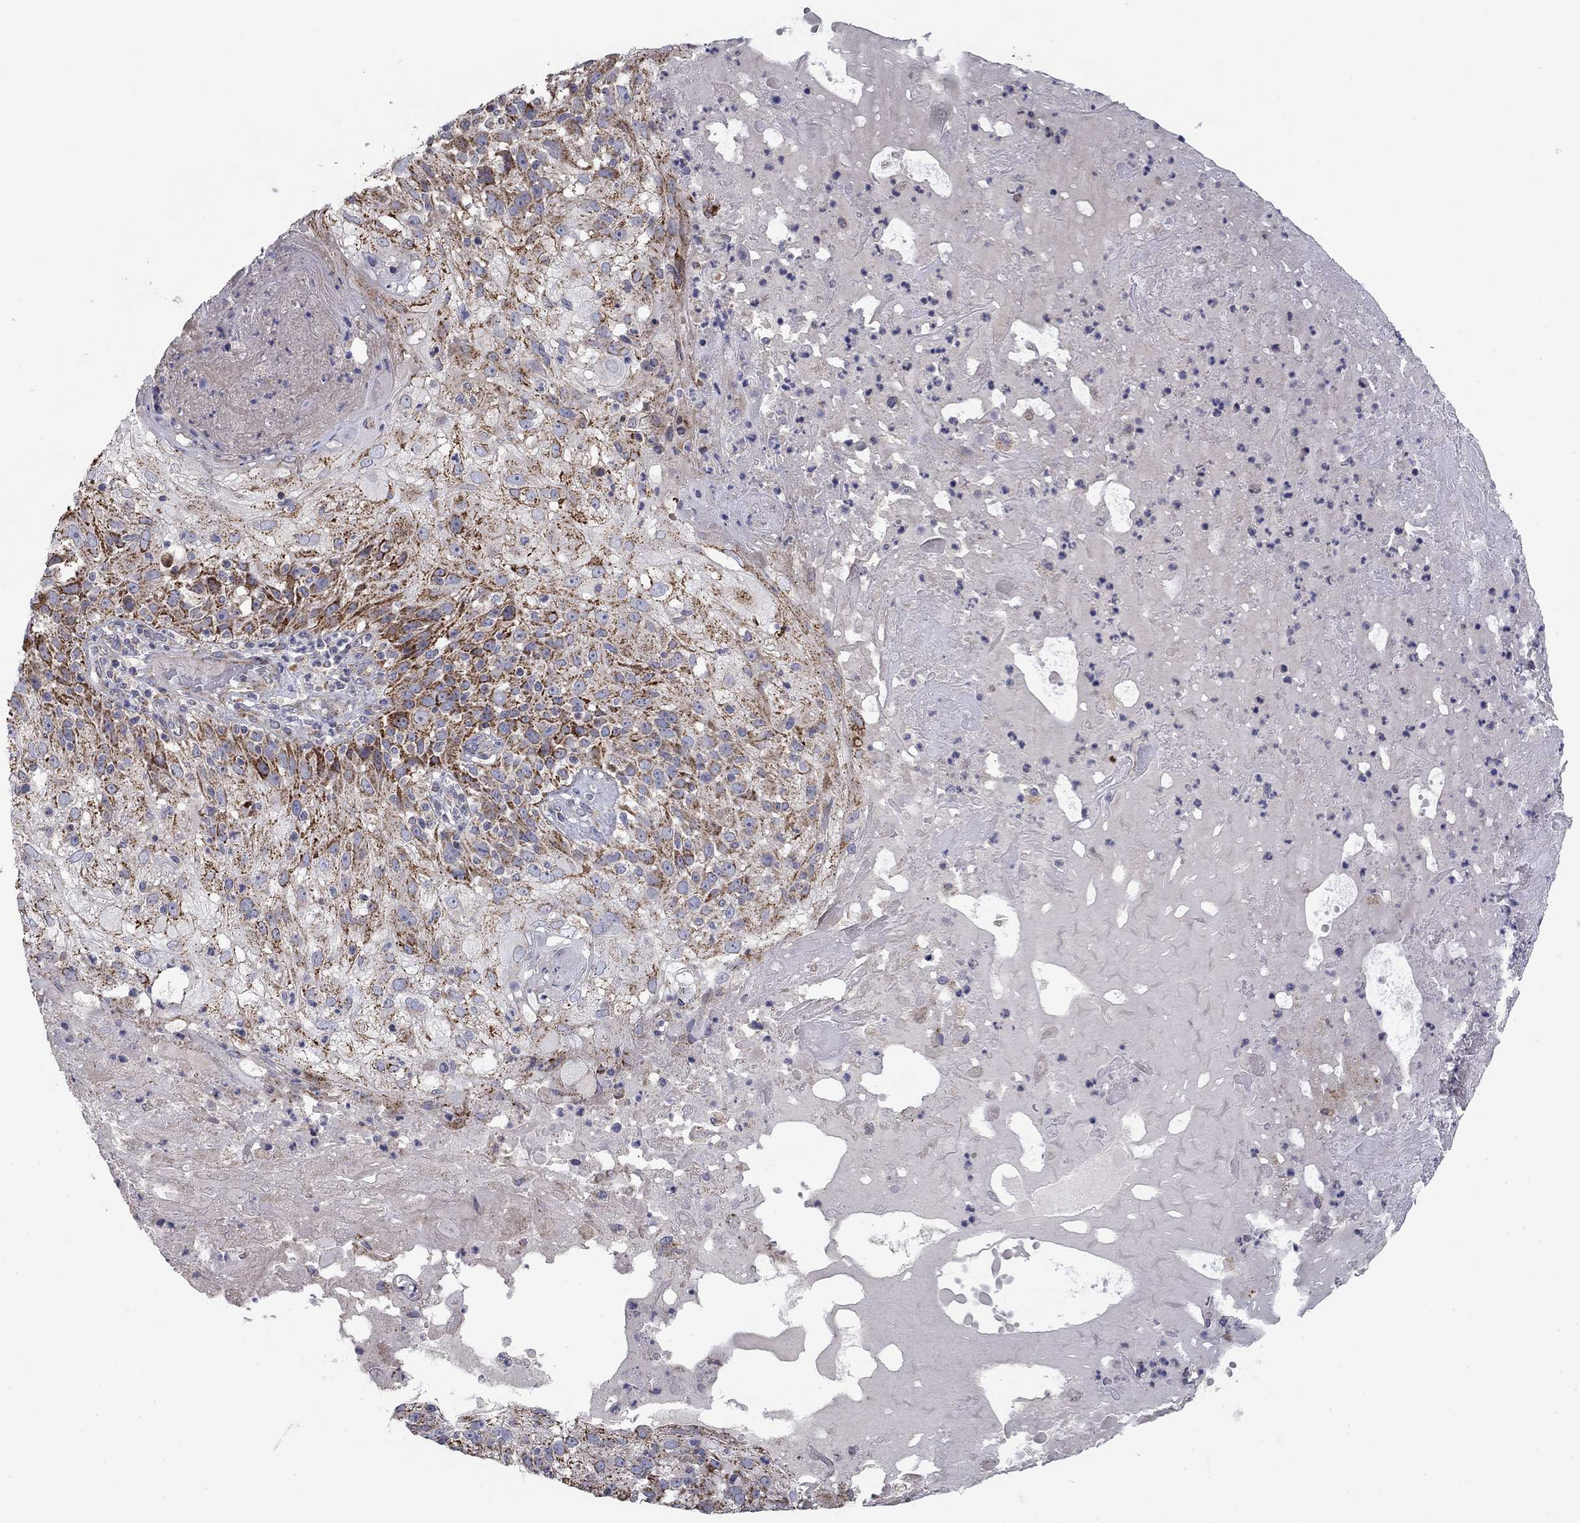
{"staining": {"intensity": "strong", "quantity": "25%-75%", "location": "cytoplasmic/membranous"}, "tissue": "skin cancer", "cell_type": "Tumor cells", "image_type": "cancer", "snomed": [{"axis": "morphology", "description": "Normal tissue, NOS"}, {"axis": "morphology", "description": "Squamous cell carcinoma, NOS"}, {"axis": "topography", "description": "Skin"}], "caption": "Human skin squamous cell carcinoma stained with a brown dye exhibits strong cytoplasmic/membranous positive staining in approximately 25%-75% of tumor cells.", "gene": "MMAA", "patient": {"sex": "female", "age": 83}}